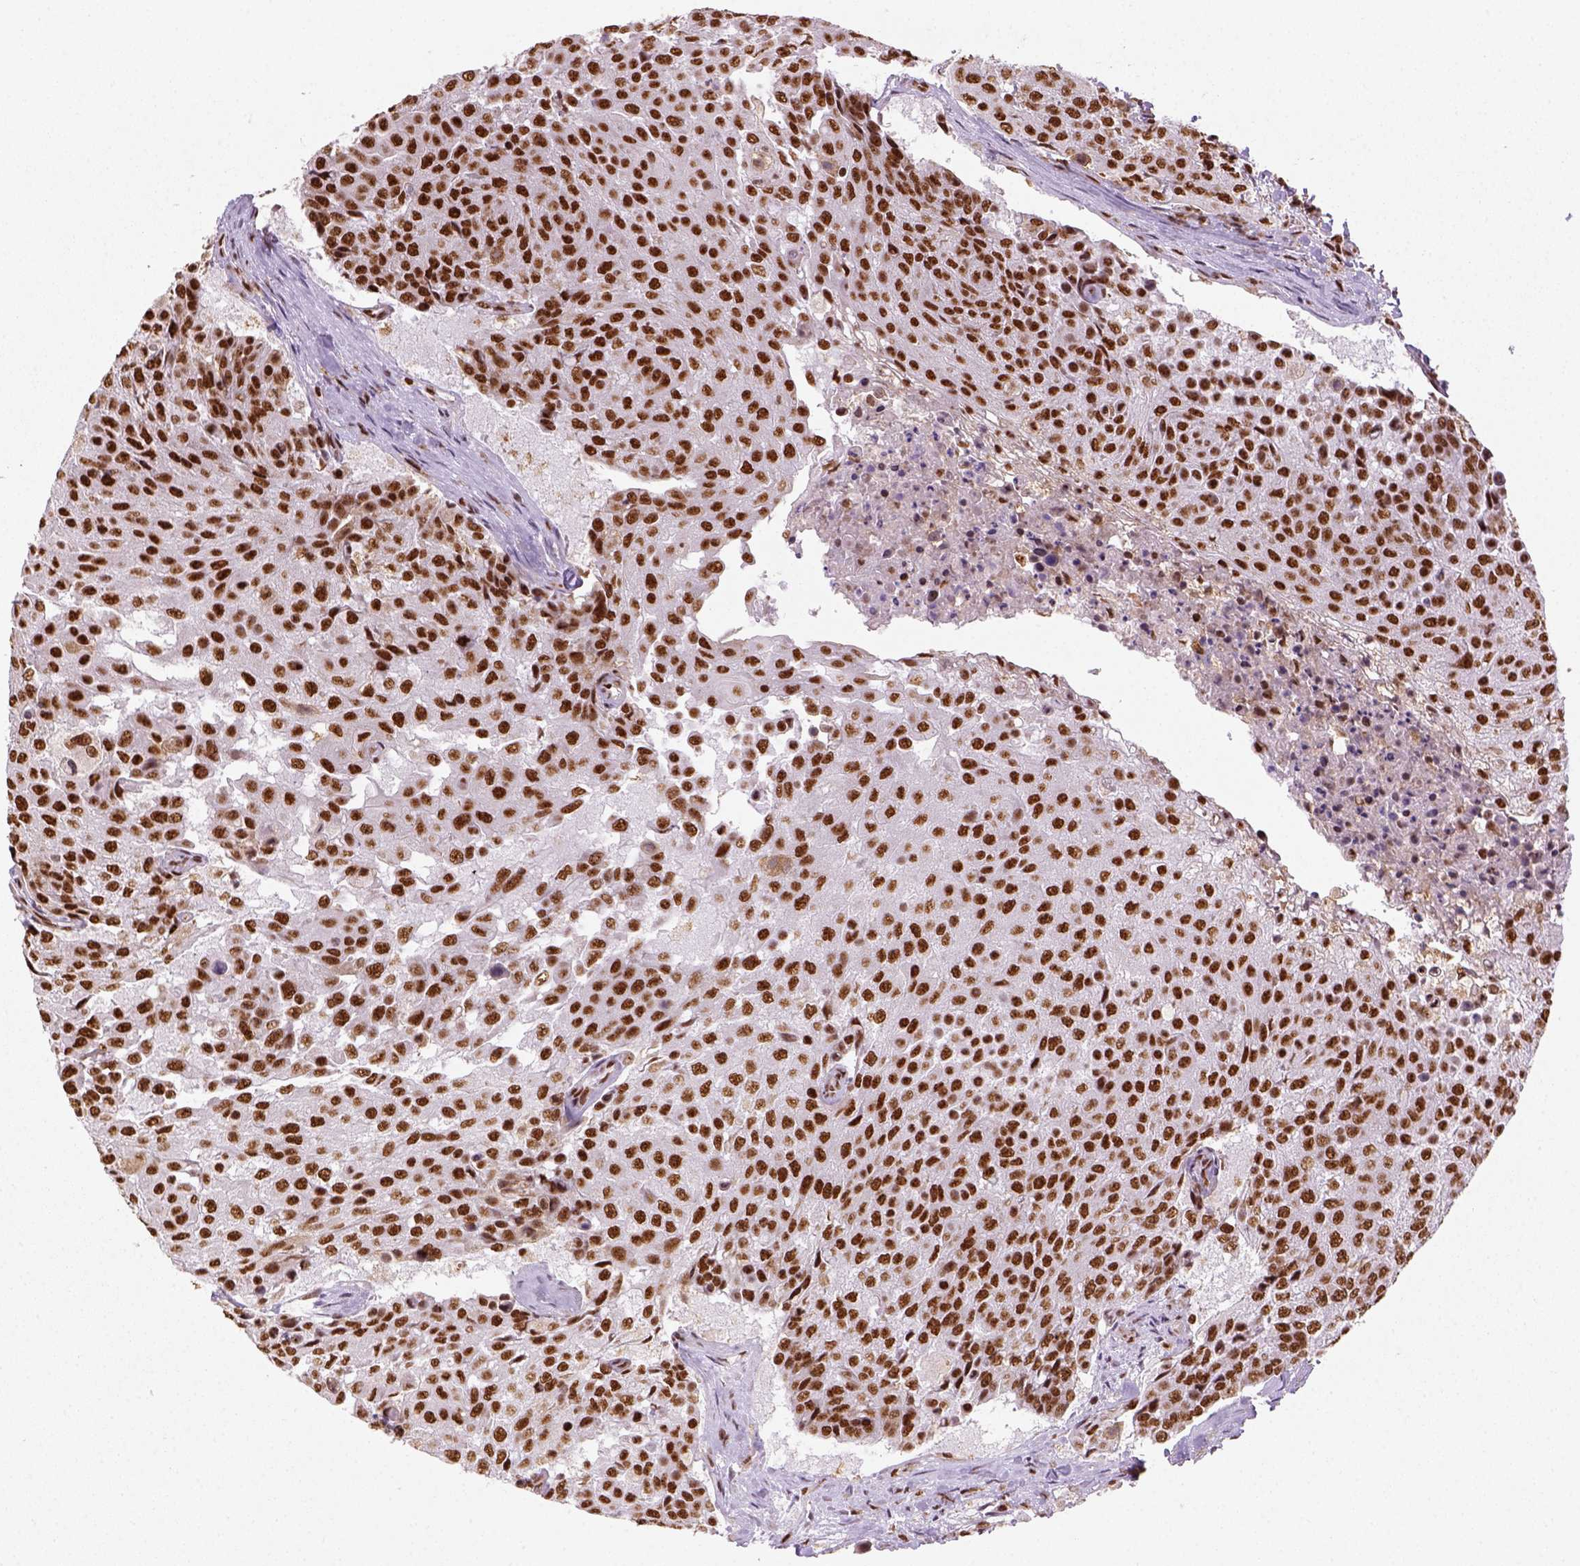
{"staining": {"intensity": "strong", "quantity": ">75%", "location": "nuclear"}, "tissue": "urothelial cancer", "cell_type": "Tumor cells", "image_type": "cancer", "snomed": [{"axis": "morphology", "description": "Urothelial carcinoma, High grade"}, {"axis": "topography", "description": "Urinary bladder"}], "caption": "Urothelial carcinoma (high-grade) stained with a protein marker exhibits strong staining in tumor cells.", "gene": "CCAR1", "patient": {"sex": "female", "age": 63}}